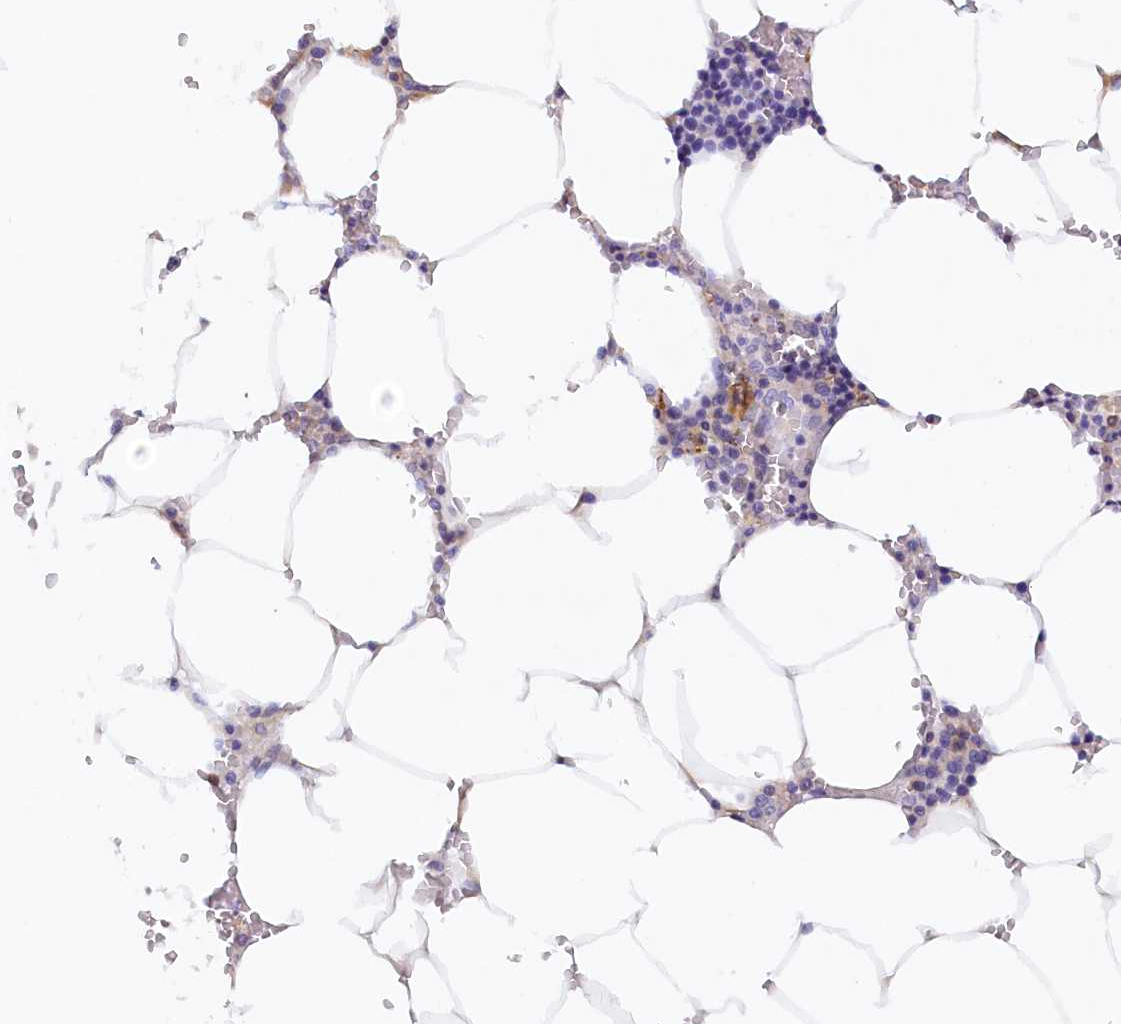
{"staining": {"intensity": "weak", "quantity": "<25%", "location": "cytoplasmic/membranous"}, "tissue": "bone marrow", "cell_type": "Hematopoietic cells", "image_type": "normal", "snomed": [{"axis": "morphology", "description": "Normal tissue, NOS"}, {"axis": "topography", "description": "Bone marrow"}], "caption": "Immunohistochemistry (IHC) of benign bone marrow displays no staining in hematopoietic cells.", "gene": "DTD1", "patient": {"sex": "male", "age": 70}}